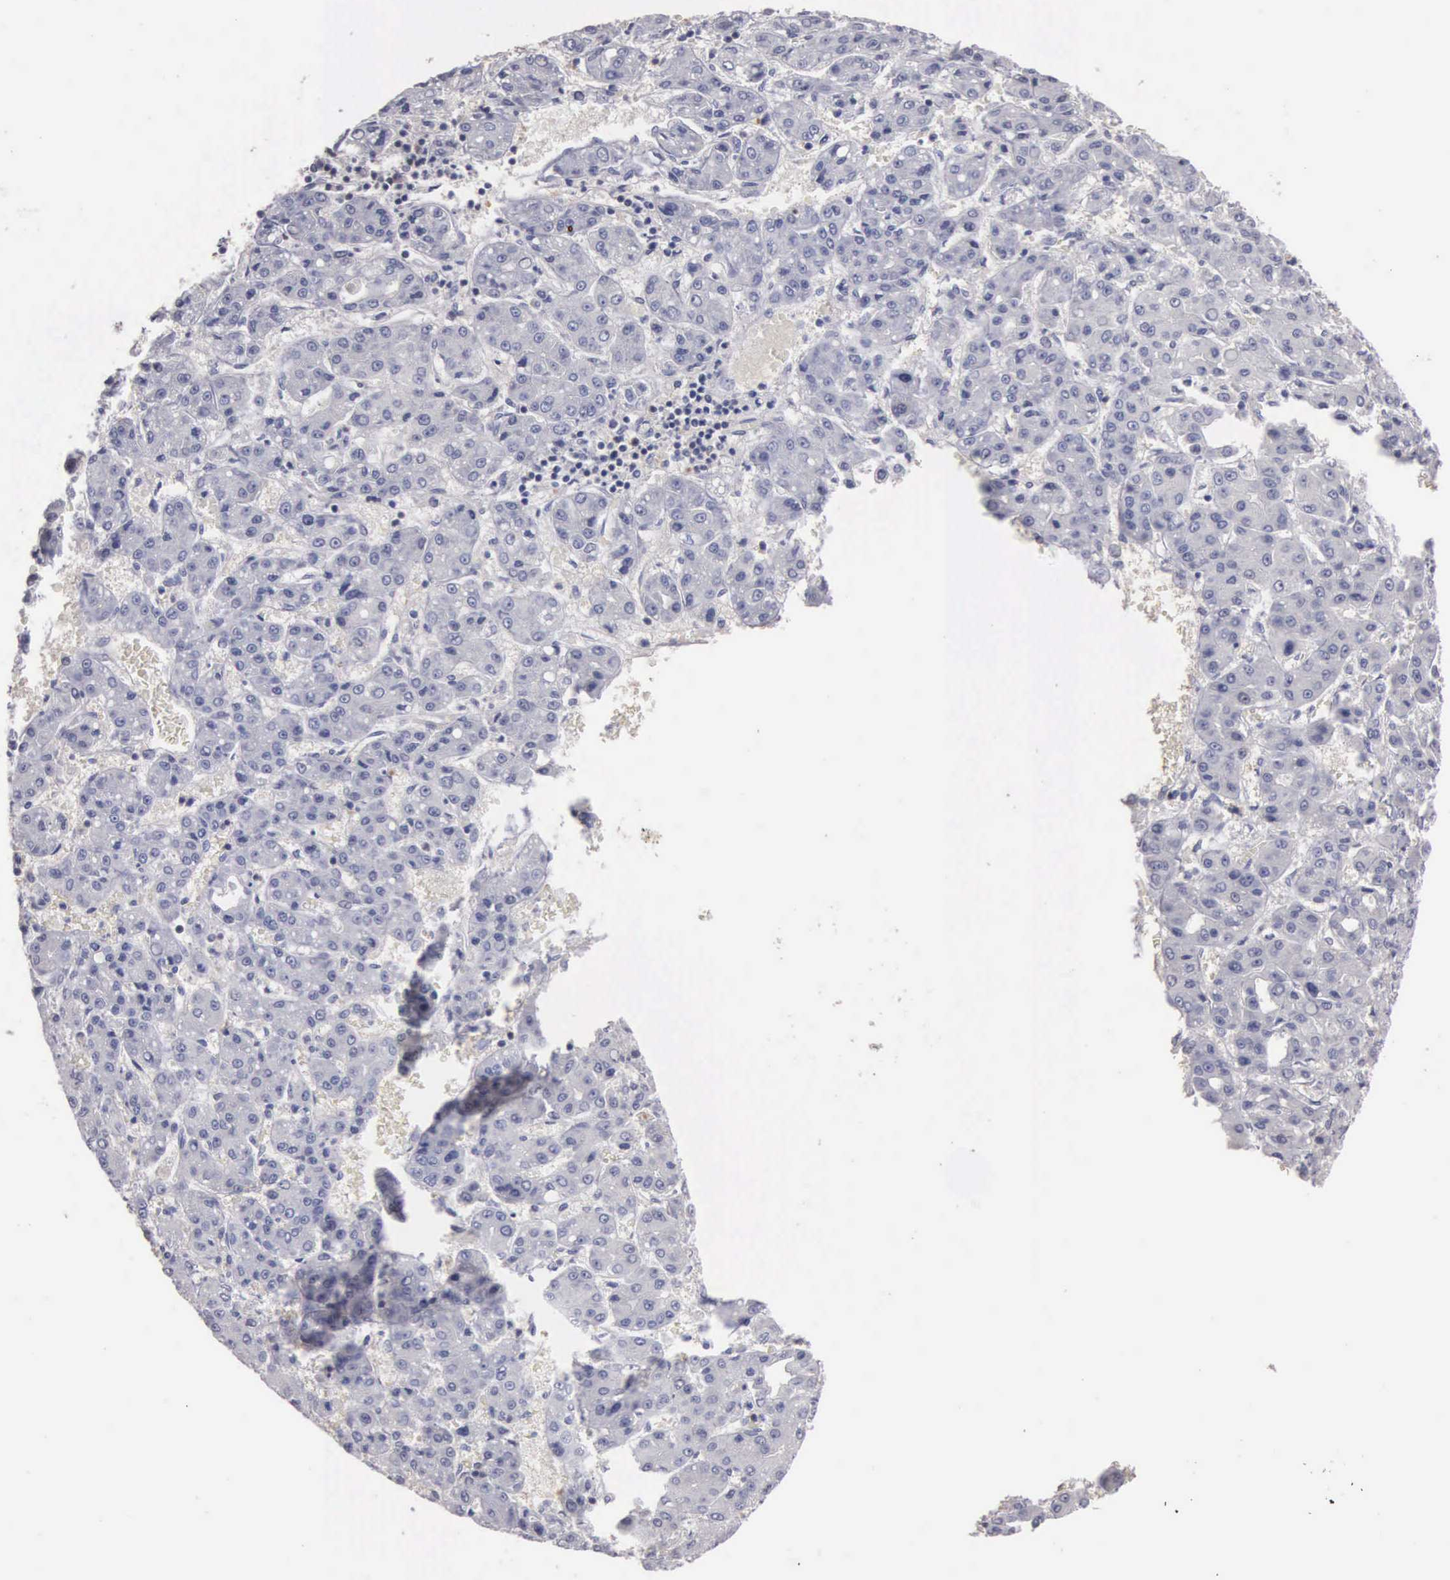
{"staining": {"intensity": "negative", "quantity": "none", "location": "none"}, "tissue": "liver cancer", "cell_type": "Tumor cells", "image_type": "cancer", "snomed": [{"axis": "morphology", "description": "Carcinoma, Hepatocellular, NOS"}, {"axis": "topography", "description": "Liver"}], "caption": "The immunohistochemistry micrograph has no significant positivity in tumor cells of liver hepatocellular carcinoma tissue.", "gene": "ENO3", "patient": {"sex": "male", "age": 69}}